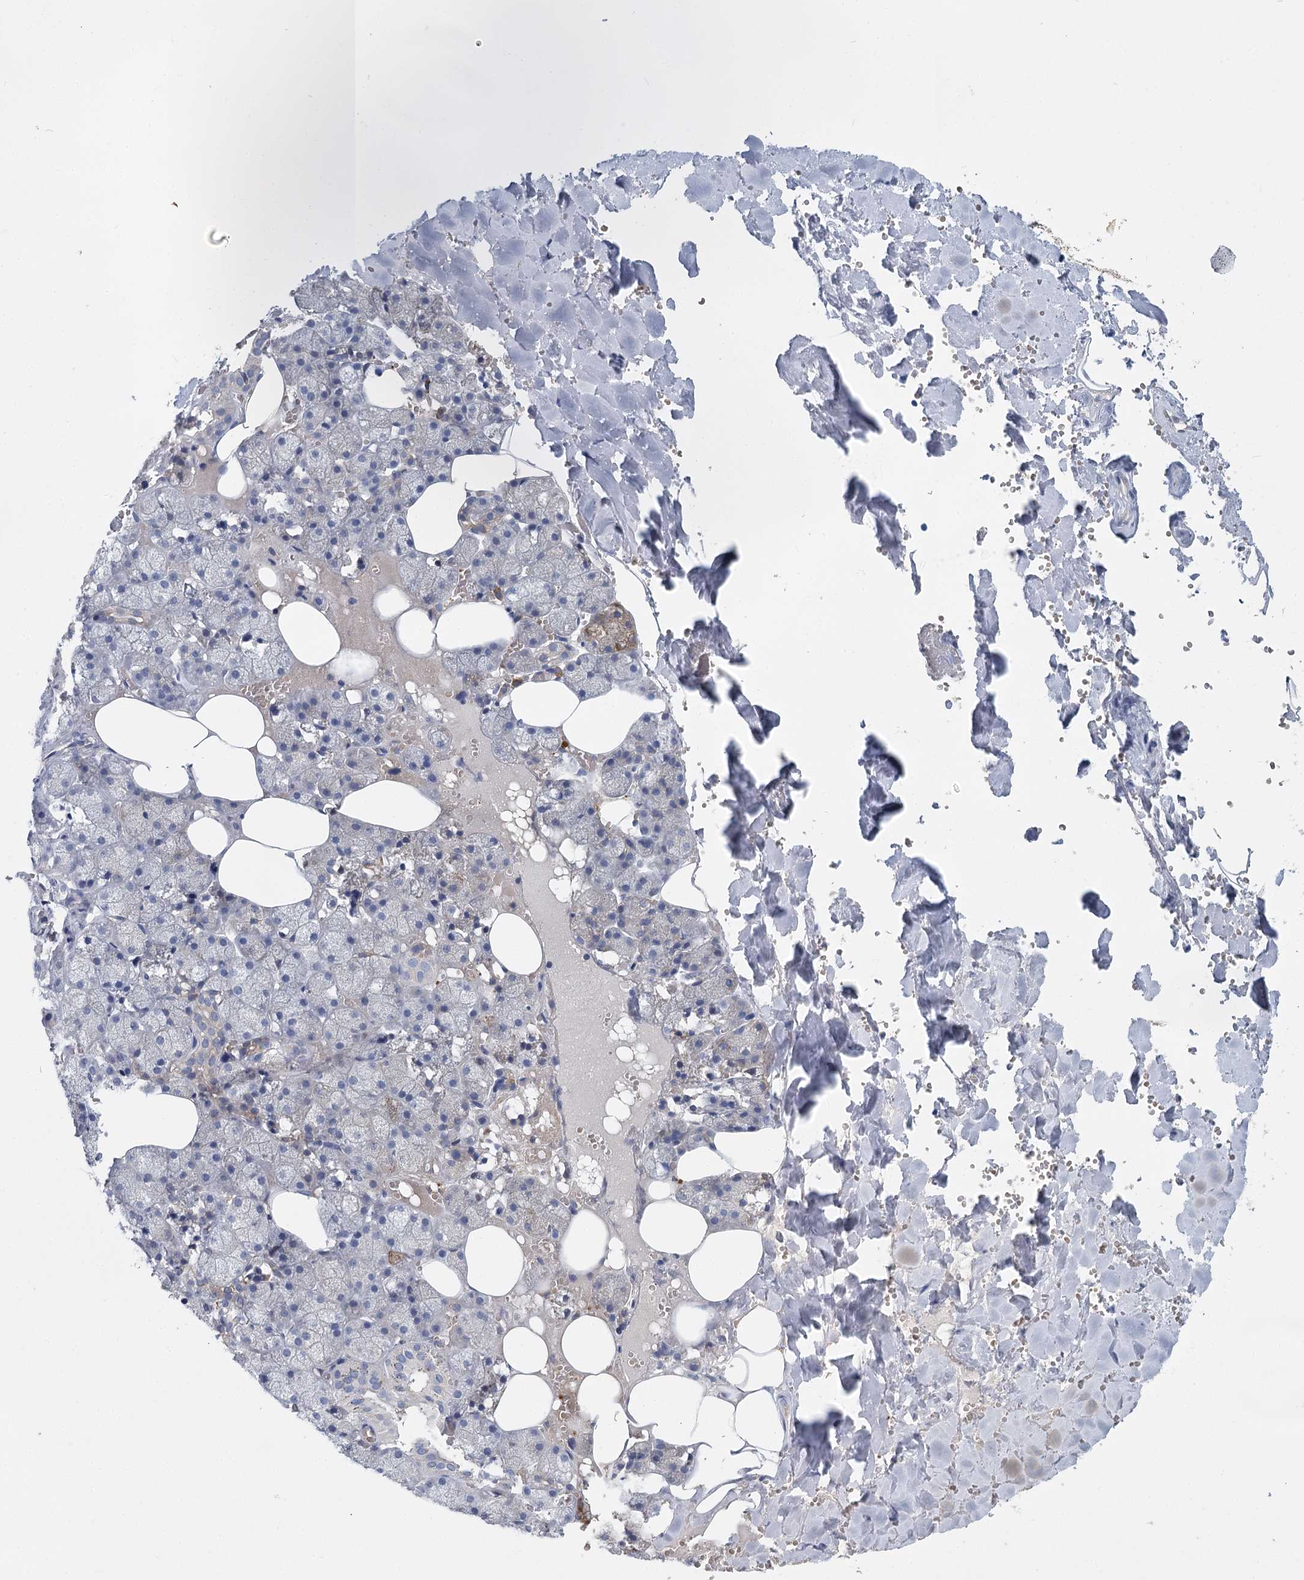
{"staining": {"intensity": "moderate", "quantity": "<25%", "location": "cytoplasmic/membranous"}, "tissue": "salivary gland", "cell_type": "Glandular cells", "image_type": "normal", "snomed": [{"axis": "morphology", "description": "Normal tissue, NOS"}, {"axis": "topography", "description": "Salivary gland"}], "caption": "Glandular cells reveal low levels of moderate cytoplasmic/membranous expression in about <25% of cells in unremarkable salivary gland.", "gene": "ANKRD16", "patient": {"sex": "male", "age": 62}}